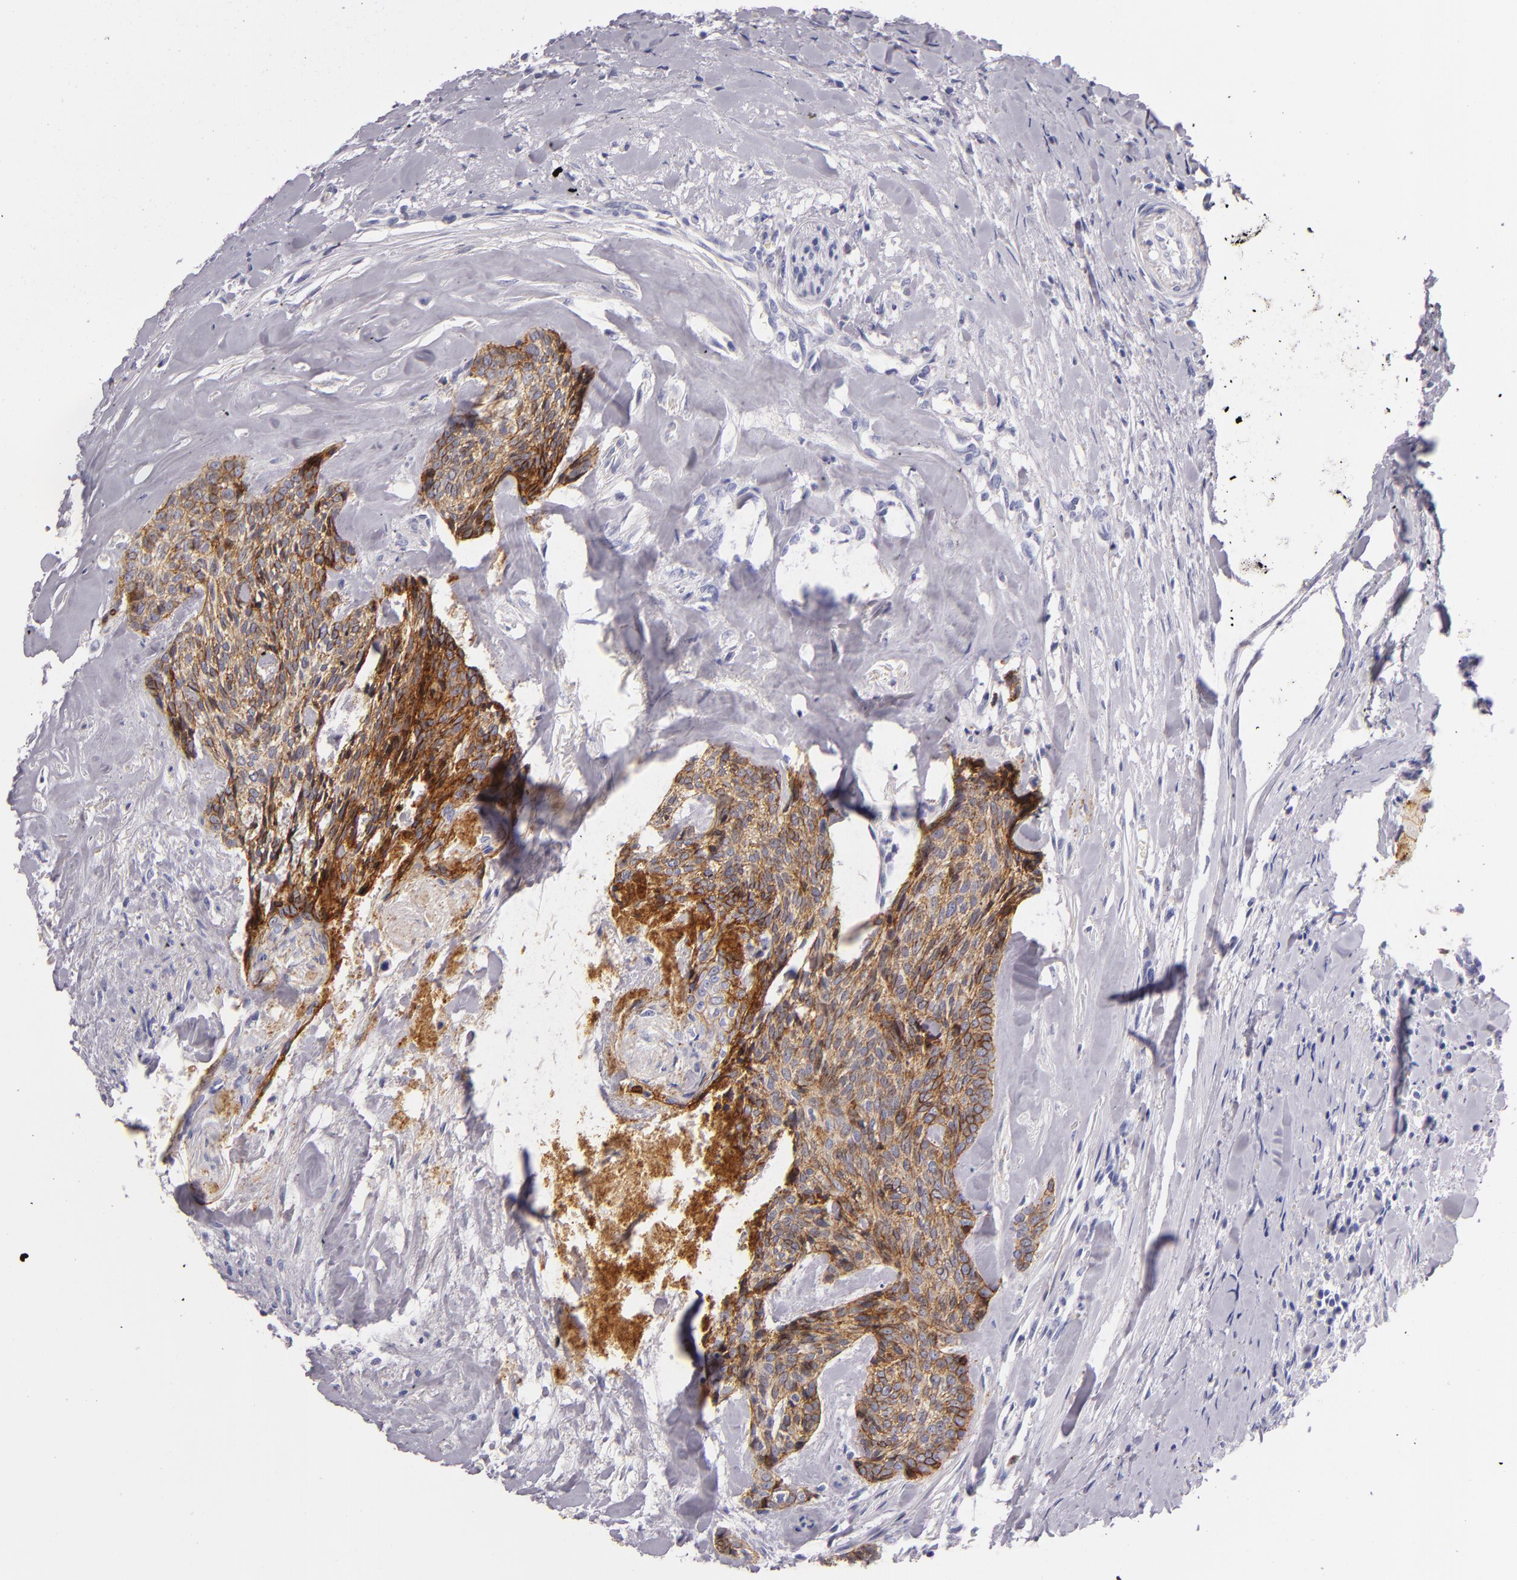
{"staining": {"intensity": "strong", "quantity": ">75%", "location": "cytoplasmic/membranous"}, "tissue": "head and neck cancer", "cell_type": "Tumor cells", "image_type": "cancer", "snomed": [{"axis": "morphology", "description": "Squamous cell carcinoma, NOS"}, {"axis": "topography", "description": "Salivary gland"}, {"axis": "topography", "description": "Head-Neck"}], "caption": "Head and neck cancer stained with DAB (3,3'-diaminobenzidine) immunohistochemistry (IHC) demonstrates high levels of strong cytoplasmic/membranous positivity in about >75% of tumor cells. (DAB IHC with brightfield microscopy, high magnification).", "gene": "CDH3", "patient": {"sex": "male", "age": 70}}